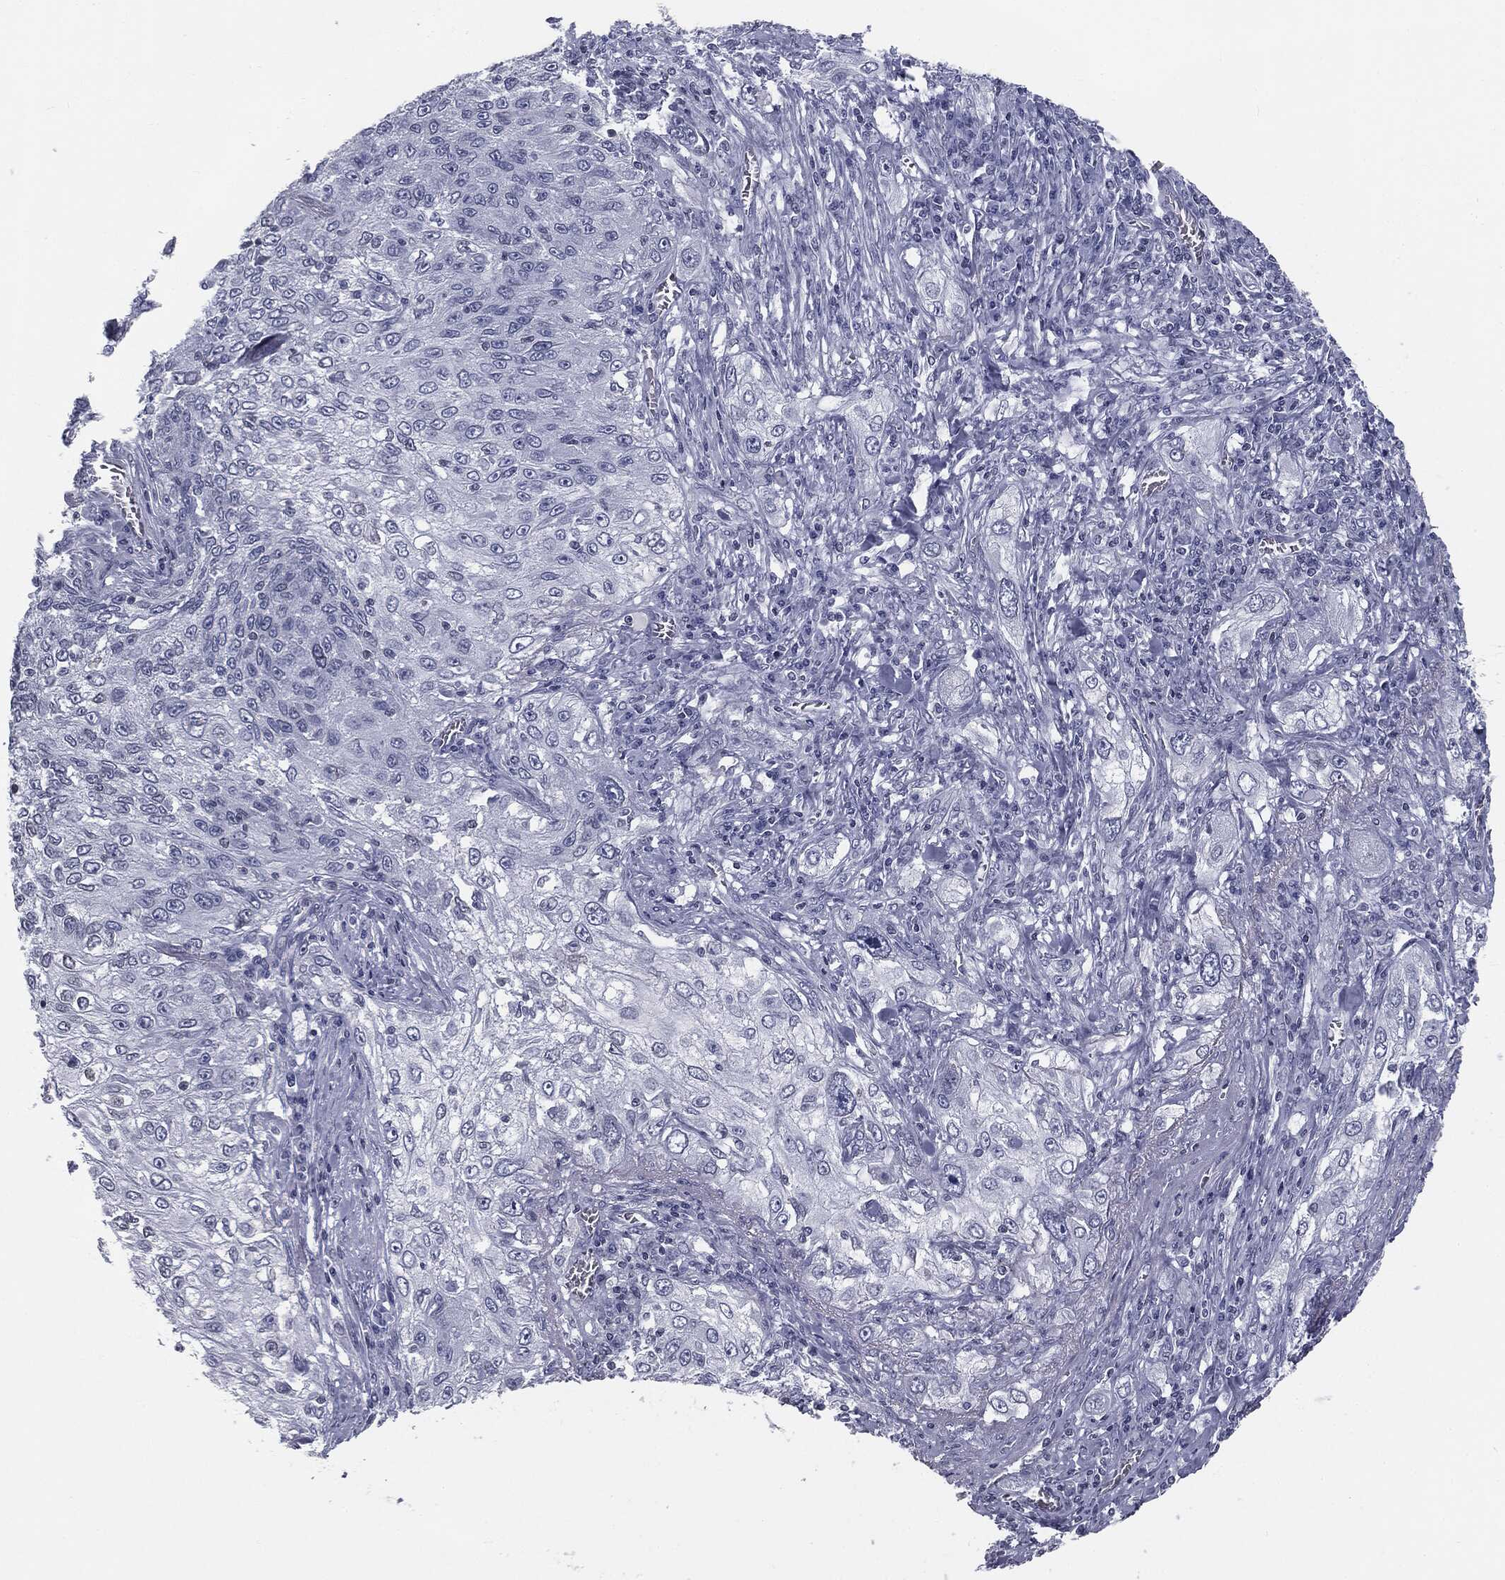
{"staining": {"intensity": "negative", "quantity": "none", "location": "none"}, "tissue": "lung cancer", "cell_type": "Tumor cells", "image_type": "cancer", "snomed": [{"axis": "morphology", "description": "Squamous cell carcinoma, NOS"}, {"axis": "topography", "description": "Lung"}], "caption": "The image shows no significant positivity in tumor cells of squamous cell carcinoma (lung). (DAB IHC with hematoxylin counter stain).", "gene": "ALDOB", "patient": {"sex": "female", "age": 69}}